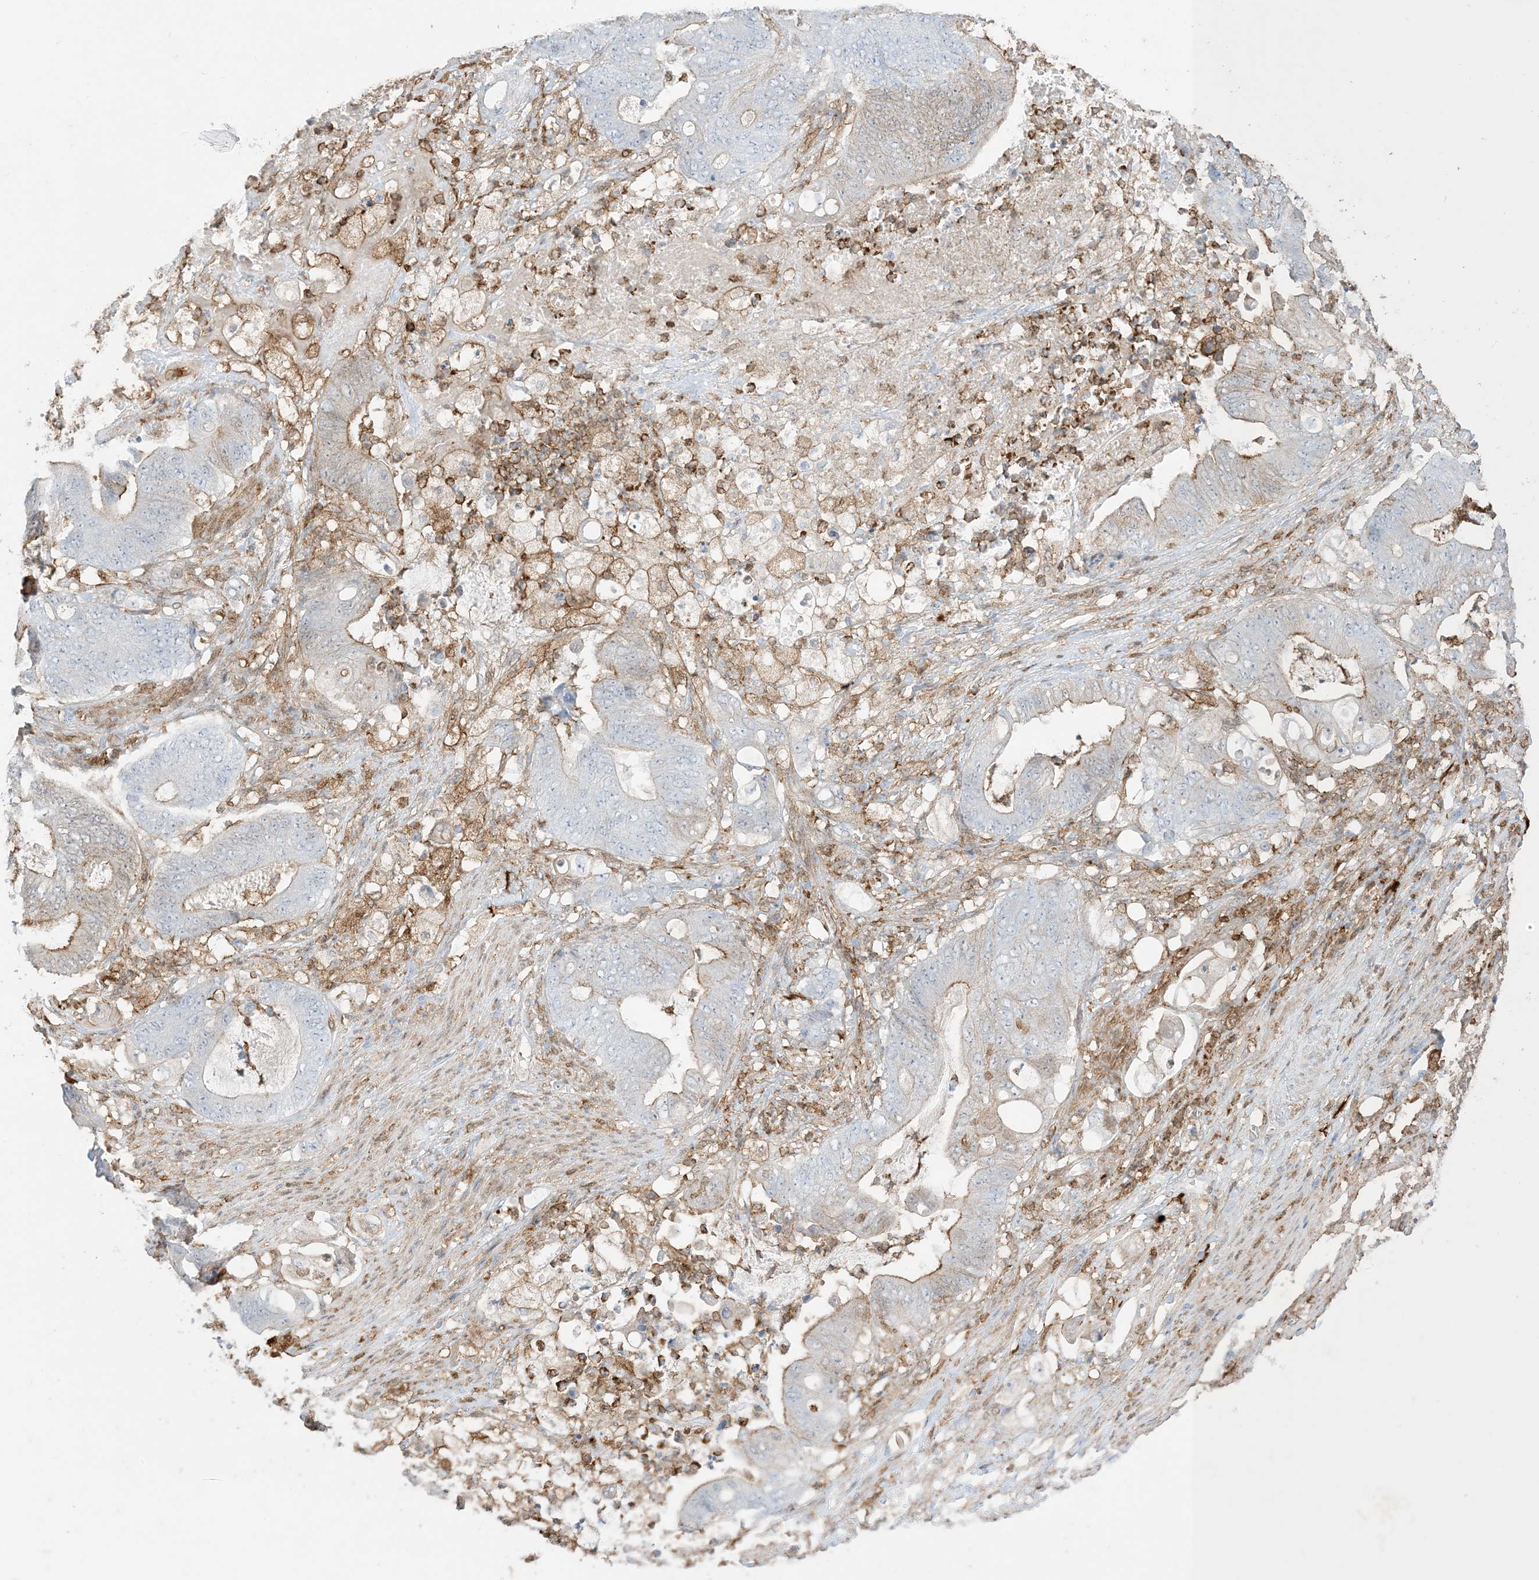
{"staining": {"intensity": "weak", "quantity": "<25%", "location": "cytoplasmic/membranous"}, "tissue": "stomach cancer", "cell_type": "Tumor cells", "image_type": "cancer", "snomed": [{"axis": "morphology", "description": "Adenocarcinoma, NOS"}, {"axis": "topography", "description": "Stomach"}], "caption": "Stomach adenocarcinoma stained for a protein using immunohistochemistry displays no positivity tumor cells.", "gene": "GSN", "patient": {"sex": "female", "age": 73}}